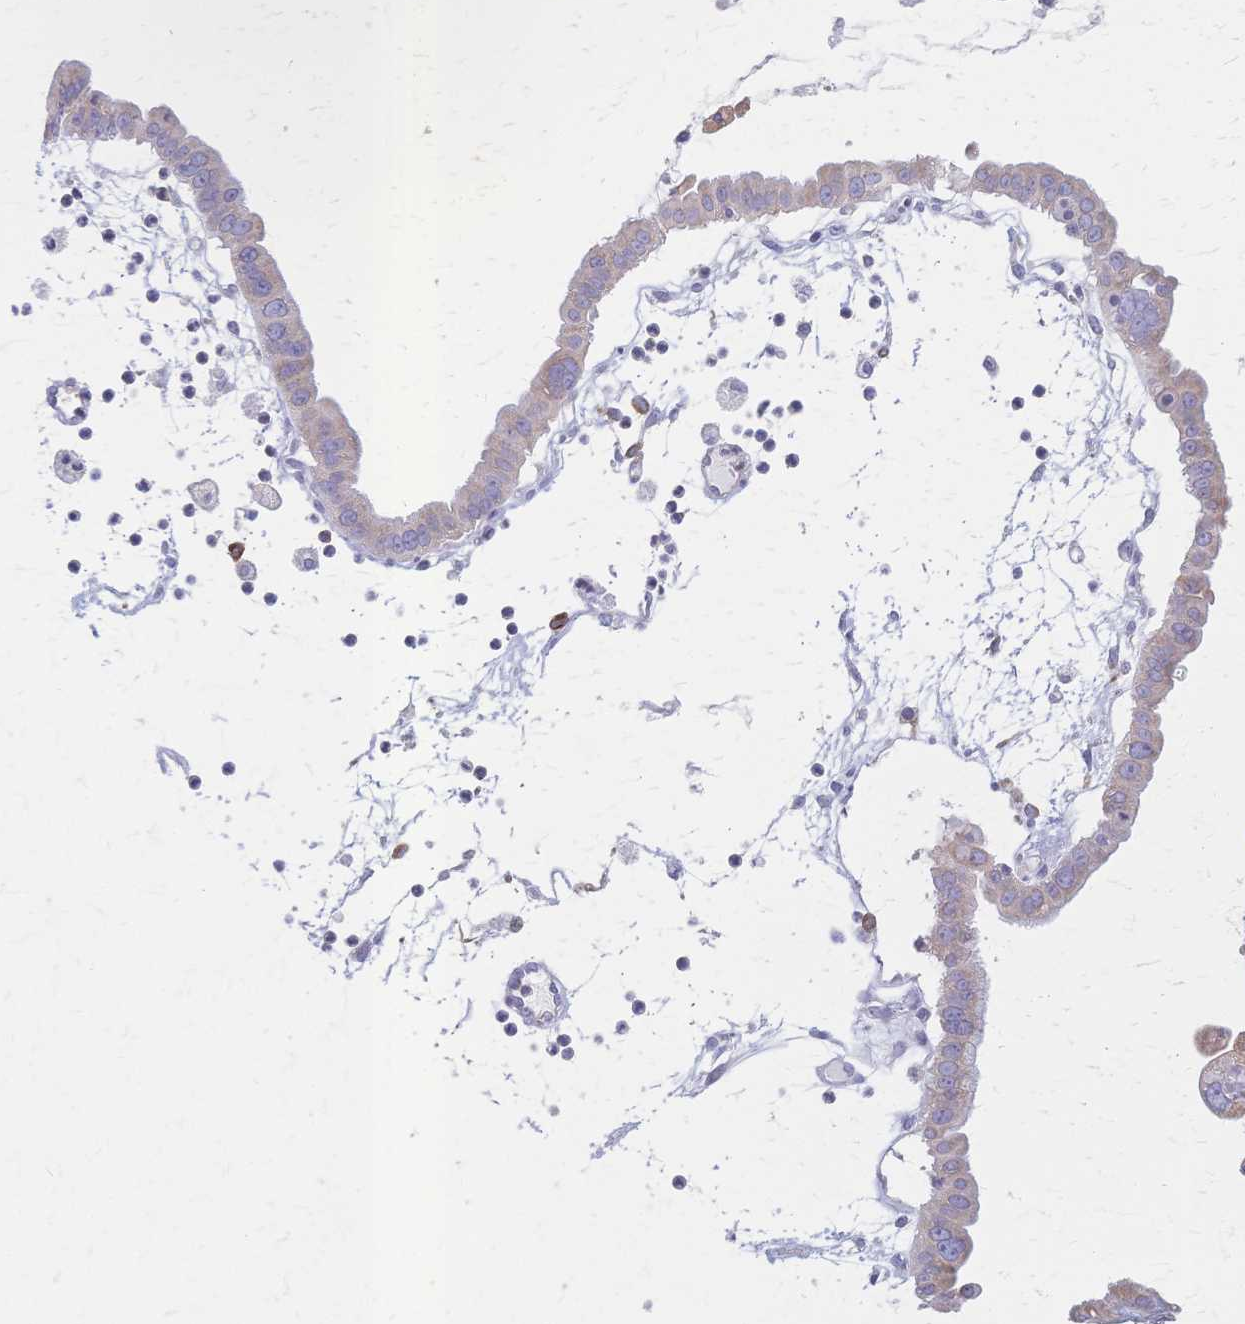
{"staining": {"intensity": "weak", "quantity": "<25%", "location": "cytoplasmic/membranous"}, "tissue": "ovarian cancer", "cell_type": "Tumor cells", "image_type": "cancer", "snomed": [{"axis": "morphology", "description": "Cystadenocarcinoma, mucinous, NOS"}, {"axis": "topography", "description": "Ovary"}], "caption": "An immunohistochemistry photomicrograph of ovarian mucinous cystadenocarcinoma is shown. There is no staining in tumor cells of ovarian mucinous cystadenocarcinoma. (Brightfield microscopy of DAB immunohistochemistry at high magnification).", "gene": "CYB5A", "patient": {"sex": "female", "age": 61}}